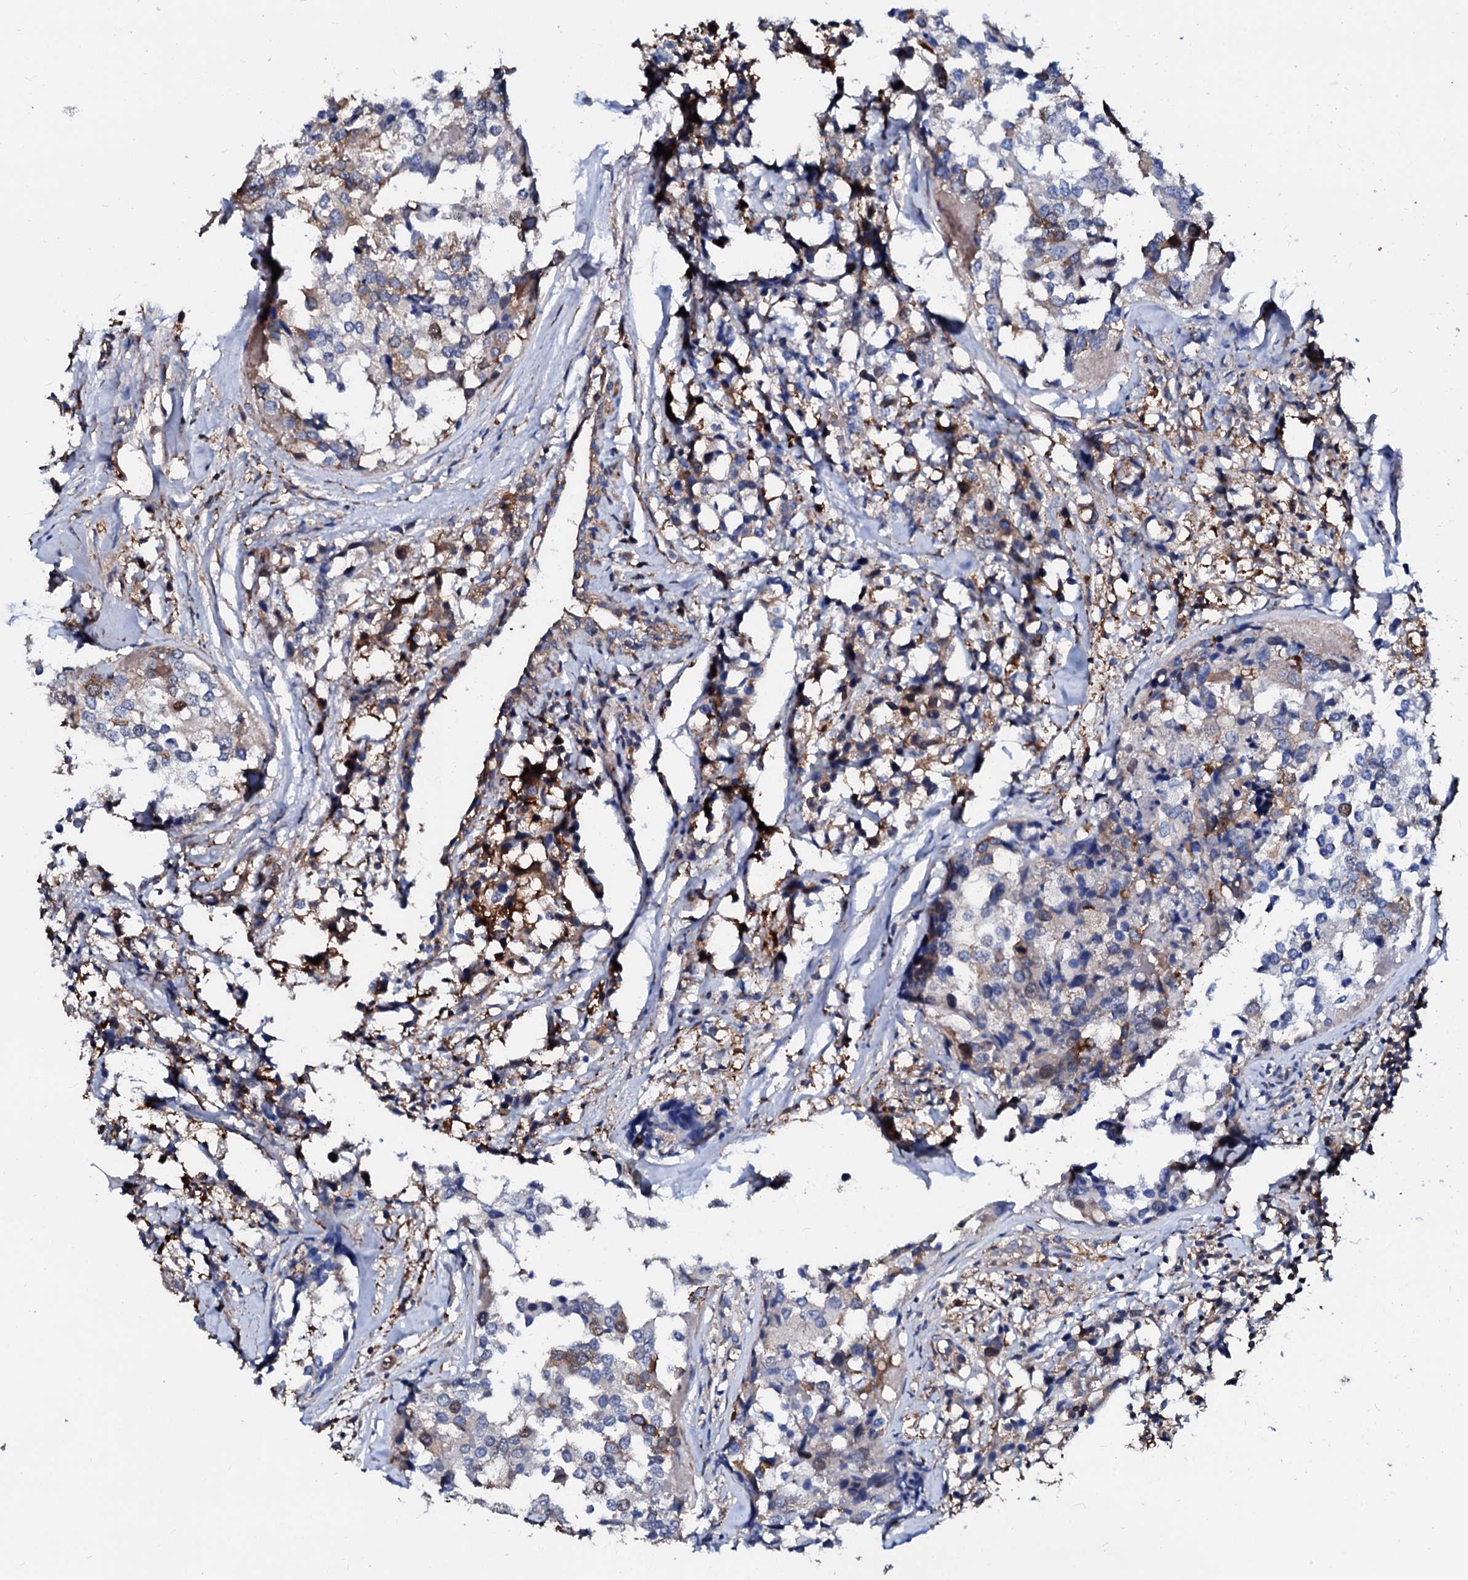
{"staining": {"intensity": "moderate", "quantity": "<25%", "location": "cytoplasmic/membranous"}, "tissue": "breast cancer", "cell_type": "Tumor cells", "image_type": "cancer", "snomed": [{"axis": "morphology", "description": "Lobular carcinoma"}, {"axis": "topography", "description": "Breast"}], "caption": "This image displays immunohistochemistry staining of lobular carcinoma (breast), with low moderate cytoplasmic/membranous staining in about <25% of tumor cells.", "gene": "CSKMT", "patient": {"sex": "female", "age": 59}}